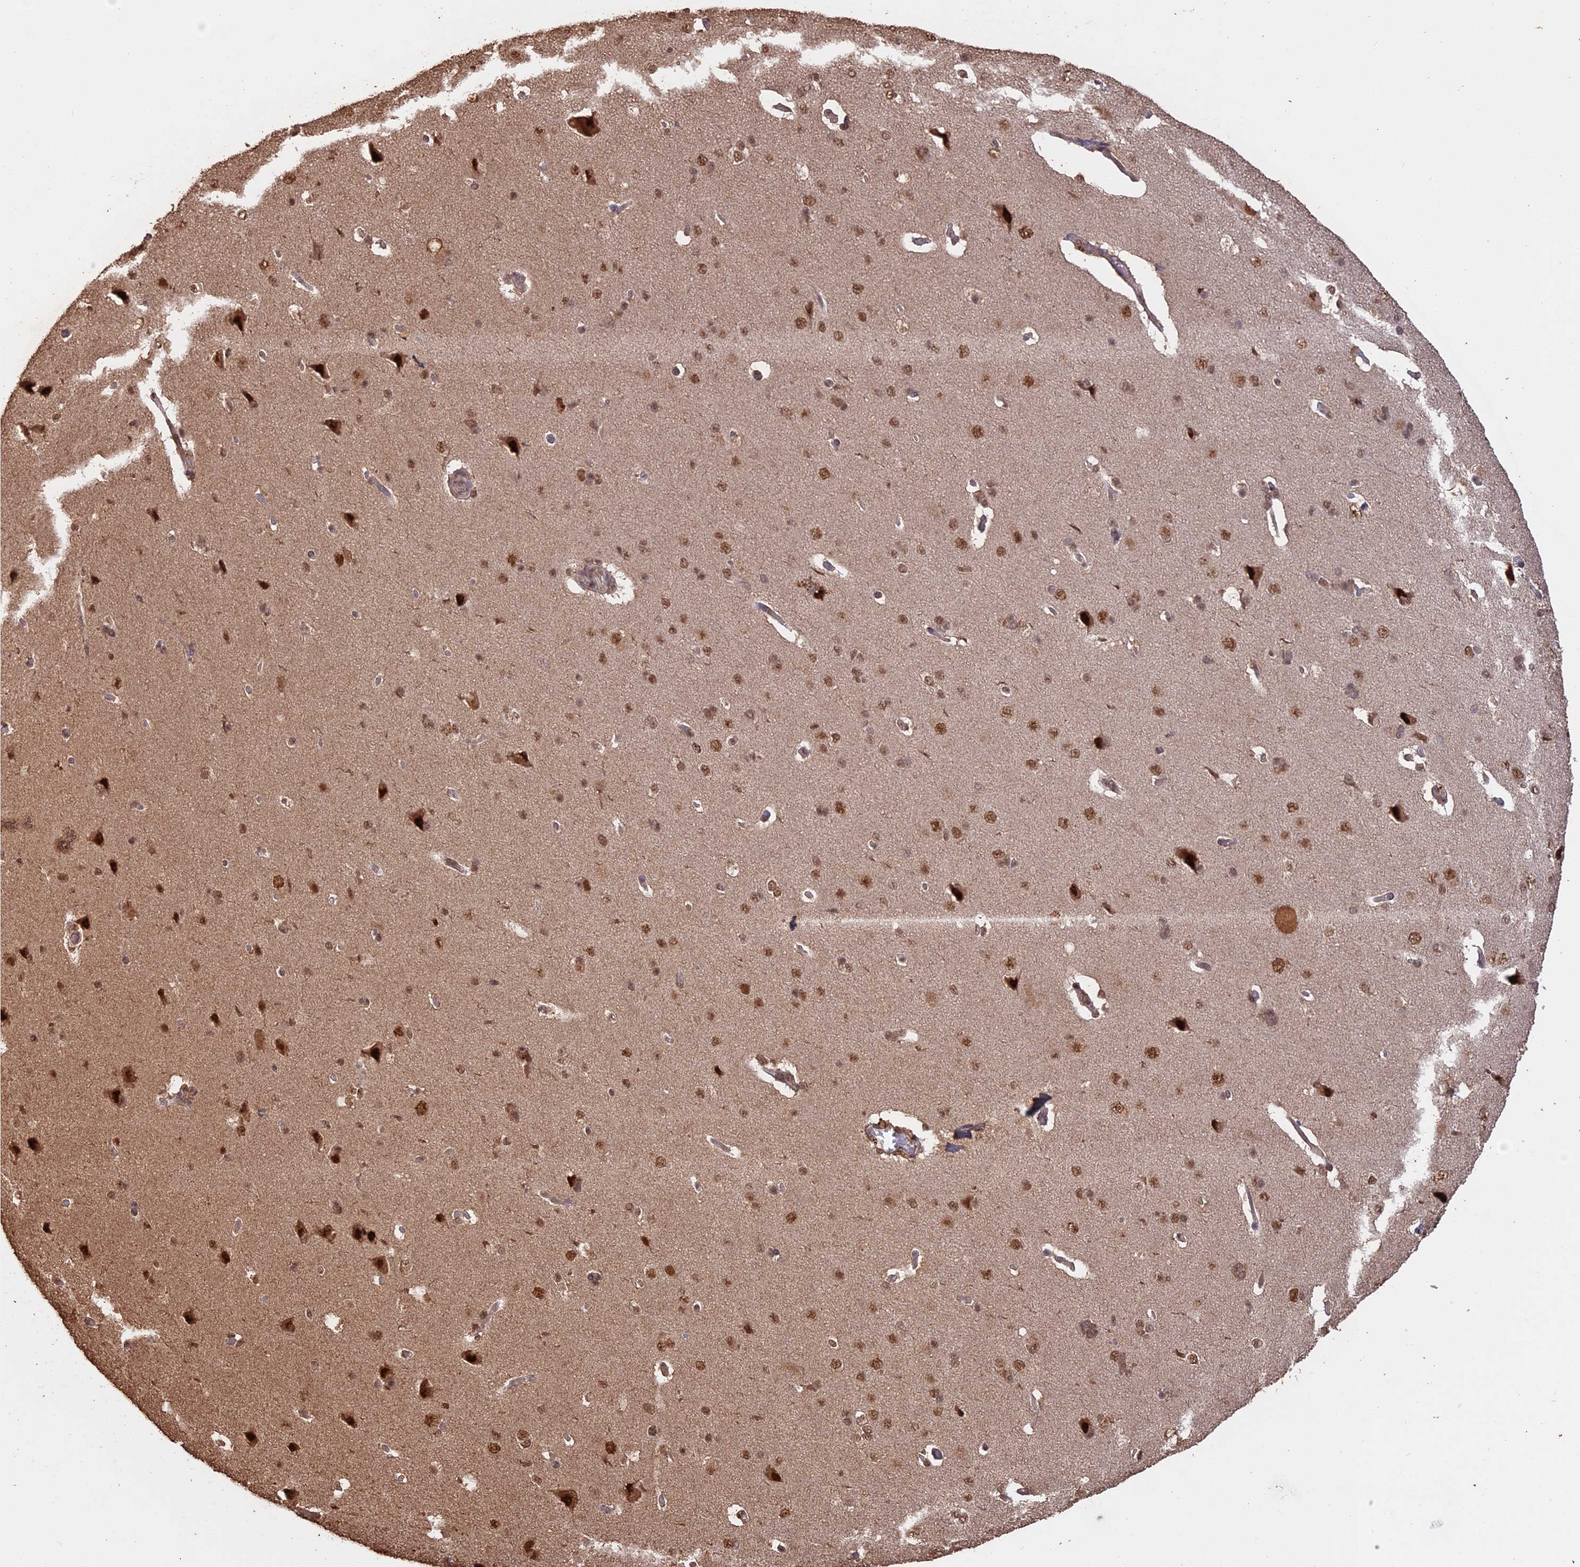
{"staining": {"intensity": "moderate", "quantity": "25%-75%", "location": "cytoplasmic/membranous,nuclear"}, "tissue": "cerebral cortex", "cell_type": "Endothelial cells", "image_type": "normal", "snomed": [{"axis": "morphology", "description": "Normal tissue, NOS"}, {"axis": "topography", "description": "Cerebral cortex"}], "caption": "IHC photomicrograph of unremarkable cerebral cortex stained for a protein (brown), which displays medium levels of moderate cytoplasmic/membranous,nuclear positivity in approximately 25%-75% of endothelial cells.", "gene": "PSMC6", "patient": {"sex": "male", "age": 62}}